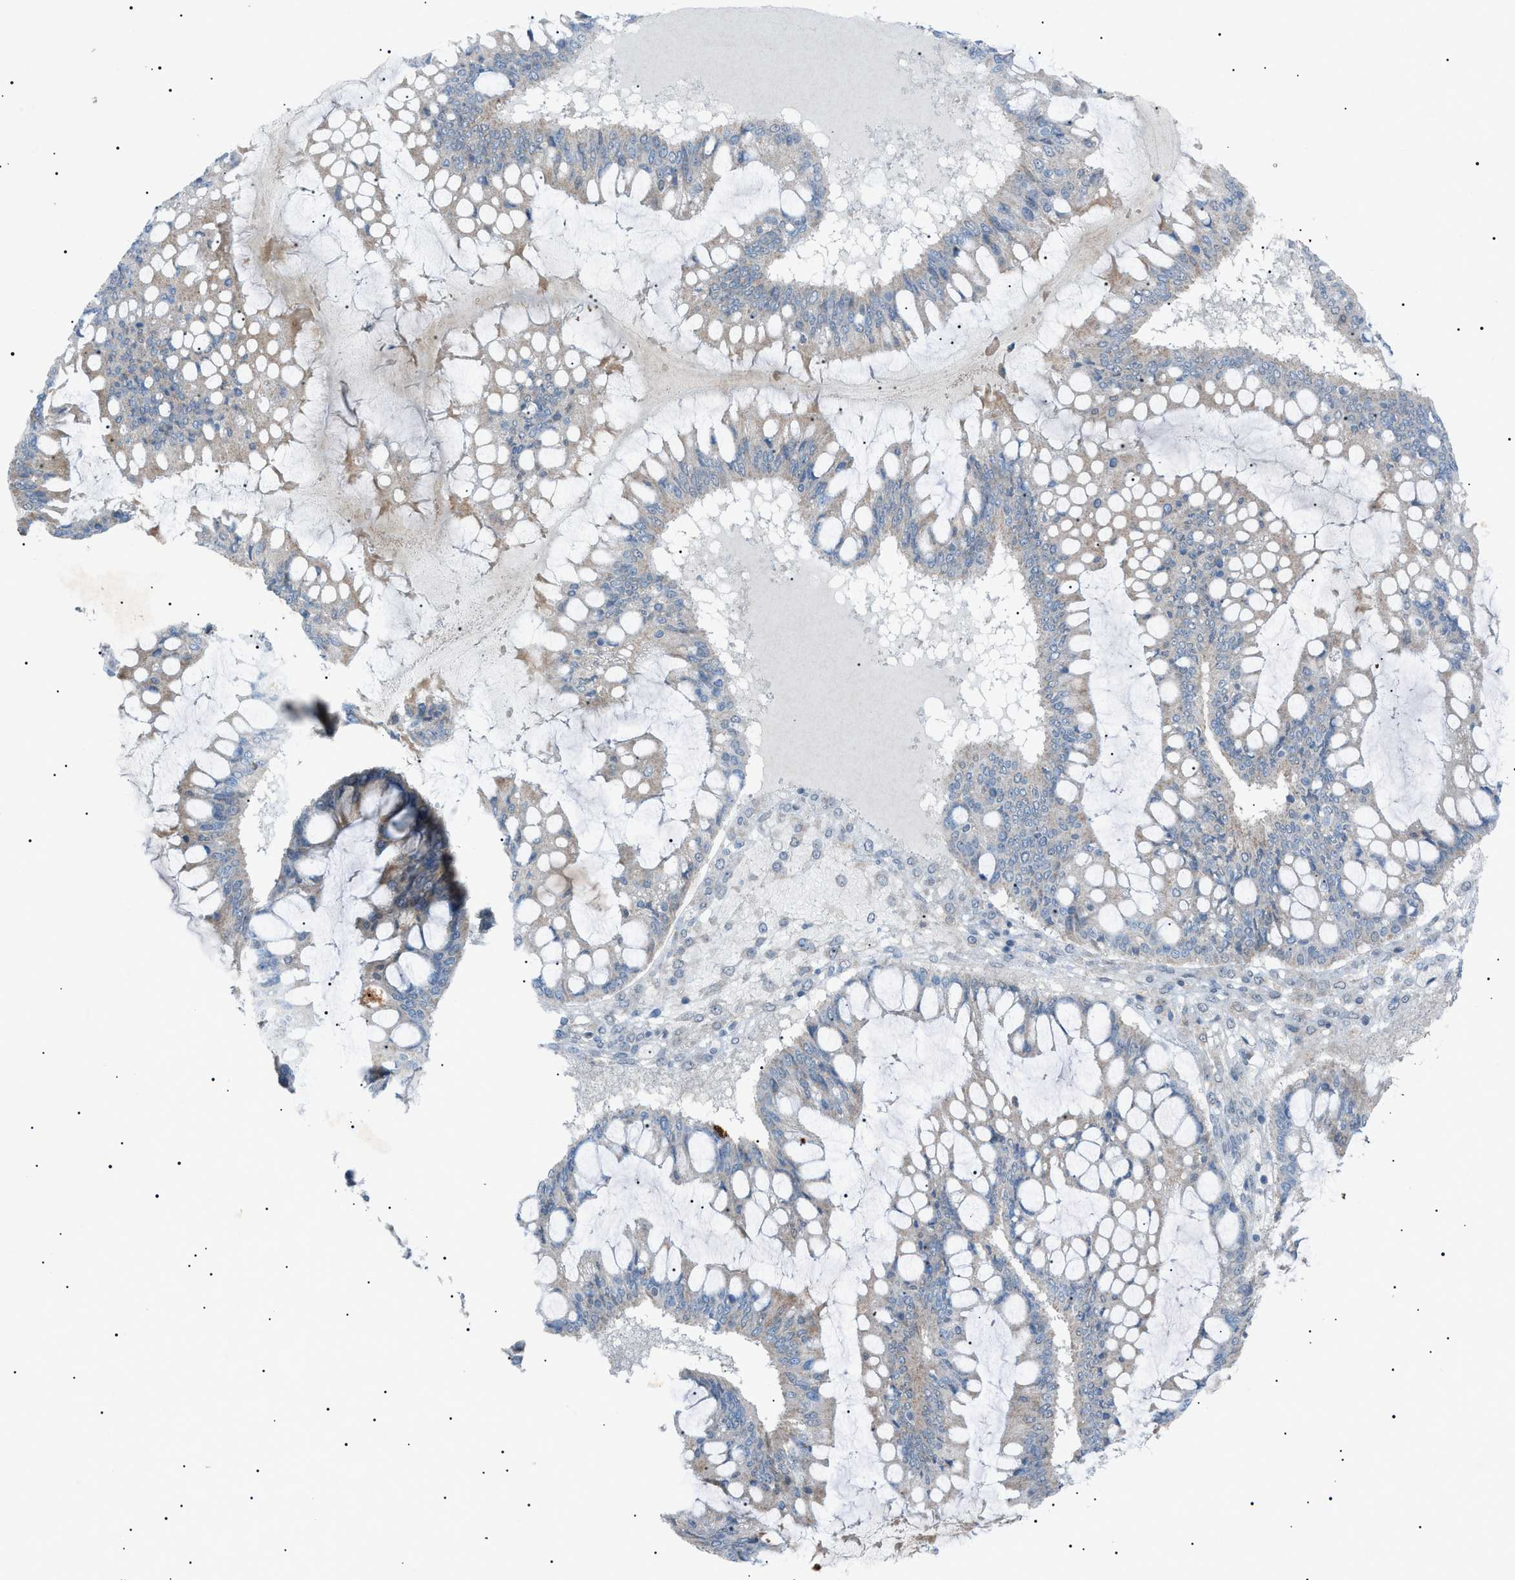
{"staining": {"intensity": "negative", "quantity": "none", "location": "none"}, "tissue": "ovarian cancer", "cell_type": "Tumor cells", "image_type": "cancer", "snomed": [{"axis": "morphology", "description": "Cystadenocarcinoma, mucinous, NOS"}, {"axis": "topography", "description": "Ovary"}], "caption": "DAB immunohistochemical staining of ovarian cancer (mucinous cystadenocarcinoma) exhibits no significant expression in tumor cells.", "gene": "BTK", "patient": {"sex": "female", "age": 73}}